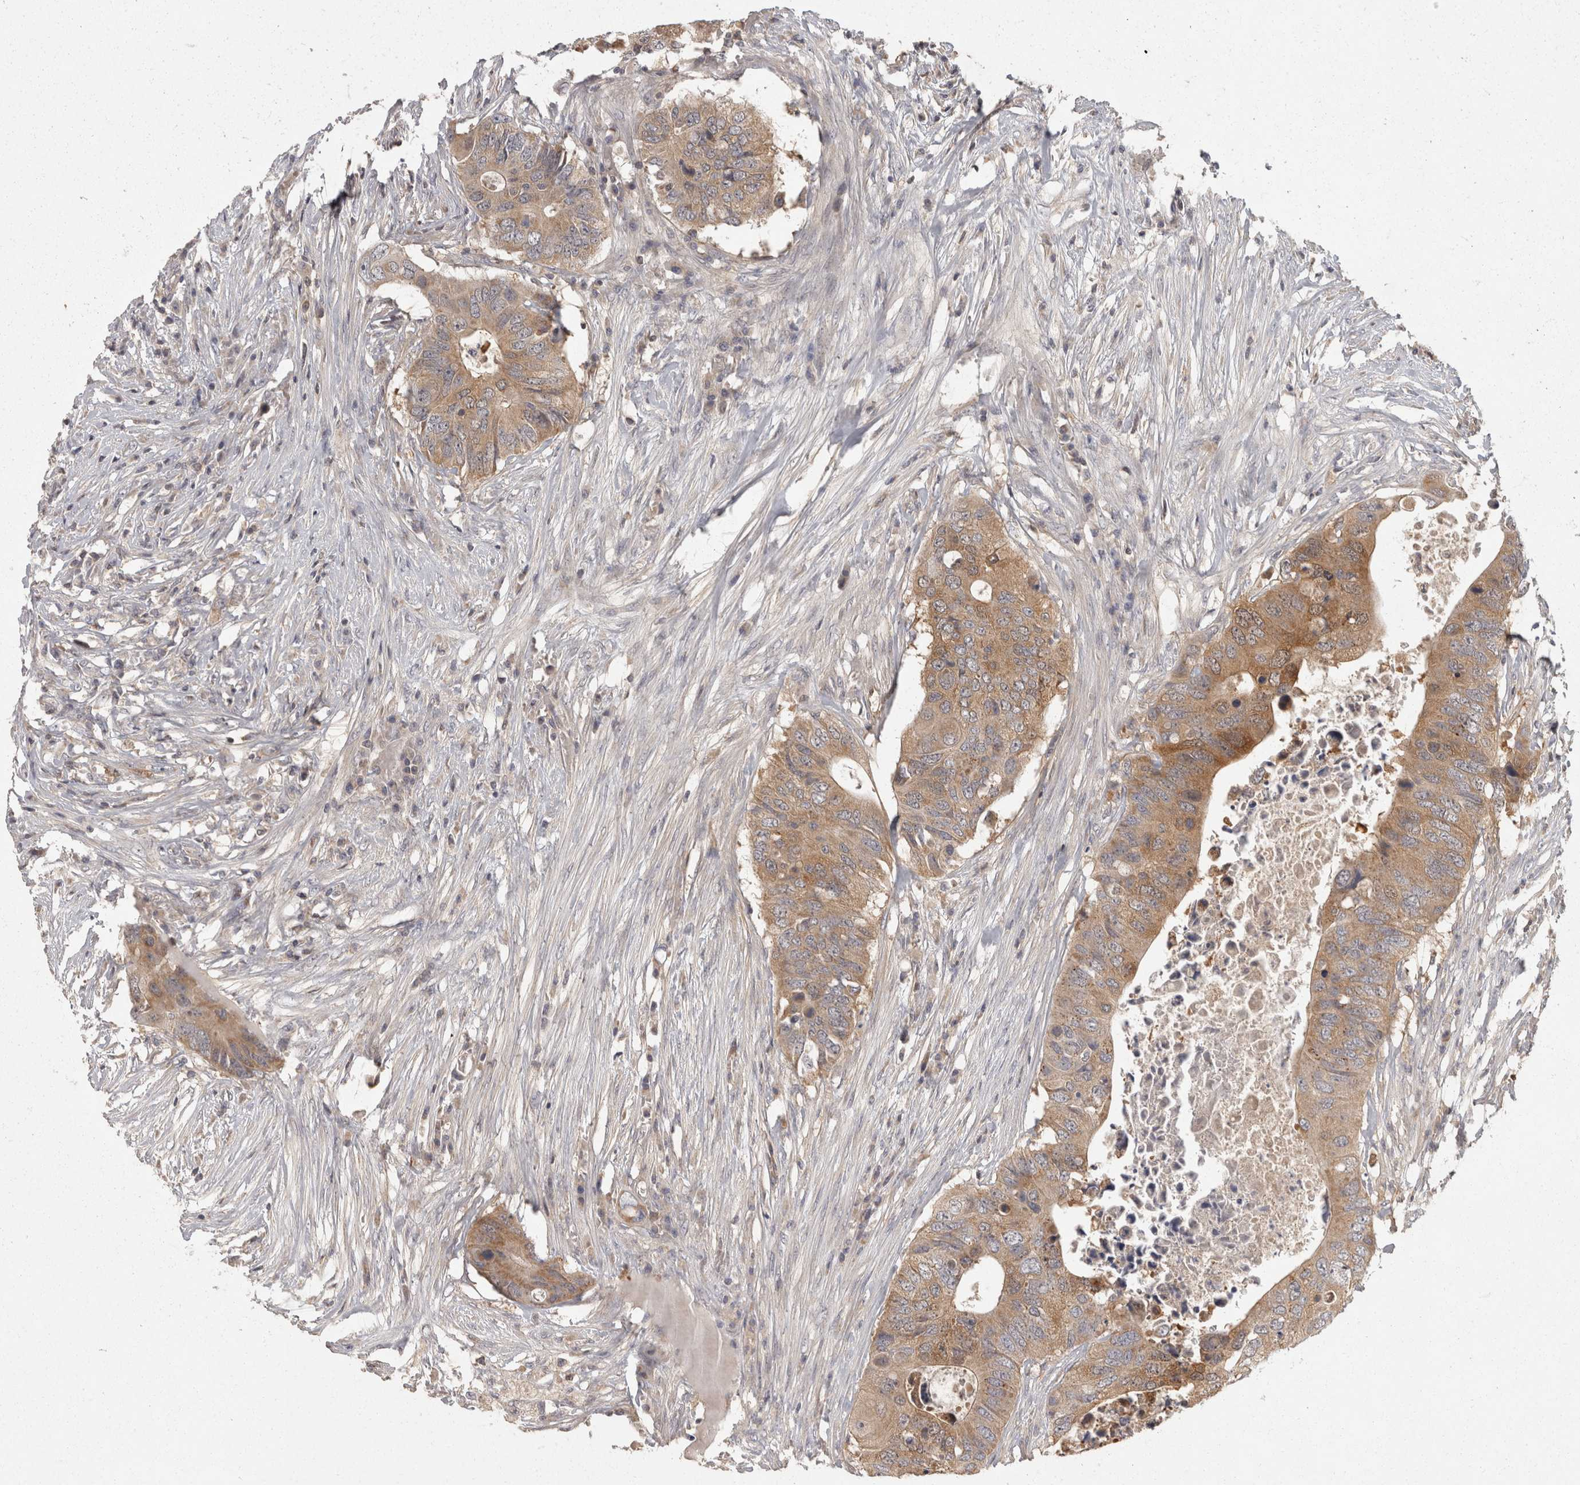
{"staining": {"intensity": "moderate", "quantity": ">75%", "location": "cytoplasmic/membranous"}, "tissue": "colorectal cancer", "cell_type": "Tumor cells", "image_type": "cancer", "snomed": [{"axis": "morphology", "description": "Adenocarcinoma, NOS"}, {"axis": "topography", "description": "Colon"}], "caption": "Colorectal cancer (adenocarcinoma) stained with a protein marker displays moderate staining in tumor cells.", "gene": "ACAT2", "patient": {"sex": "male", "age": 71}}